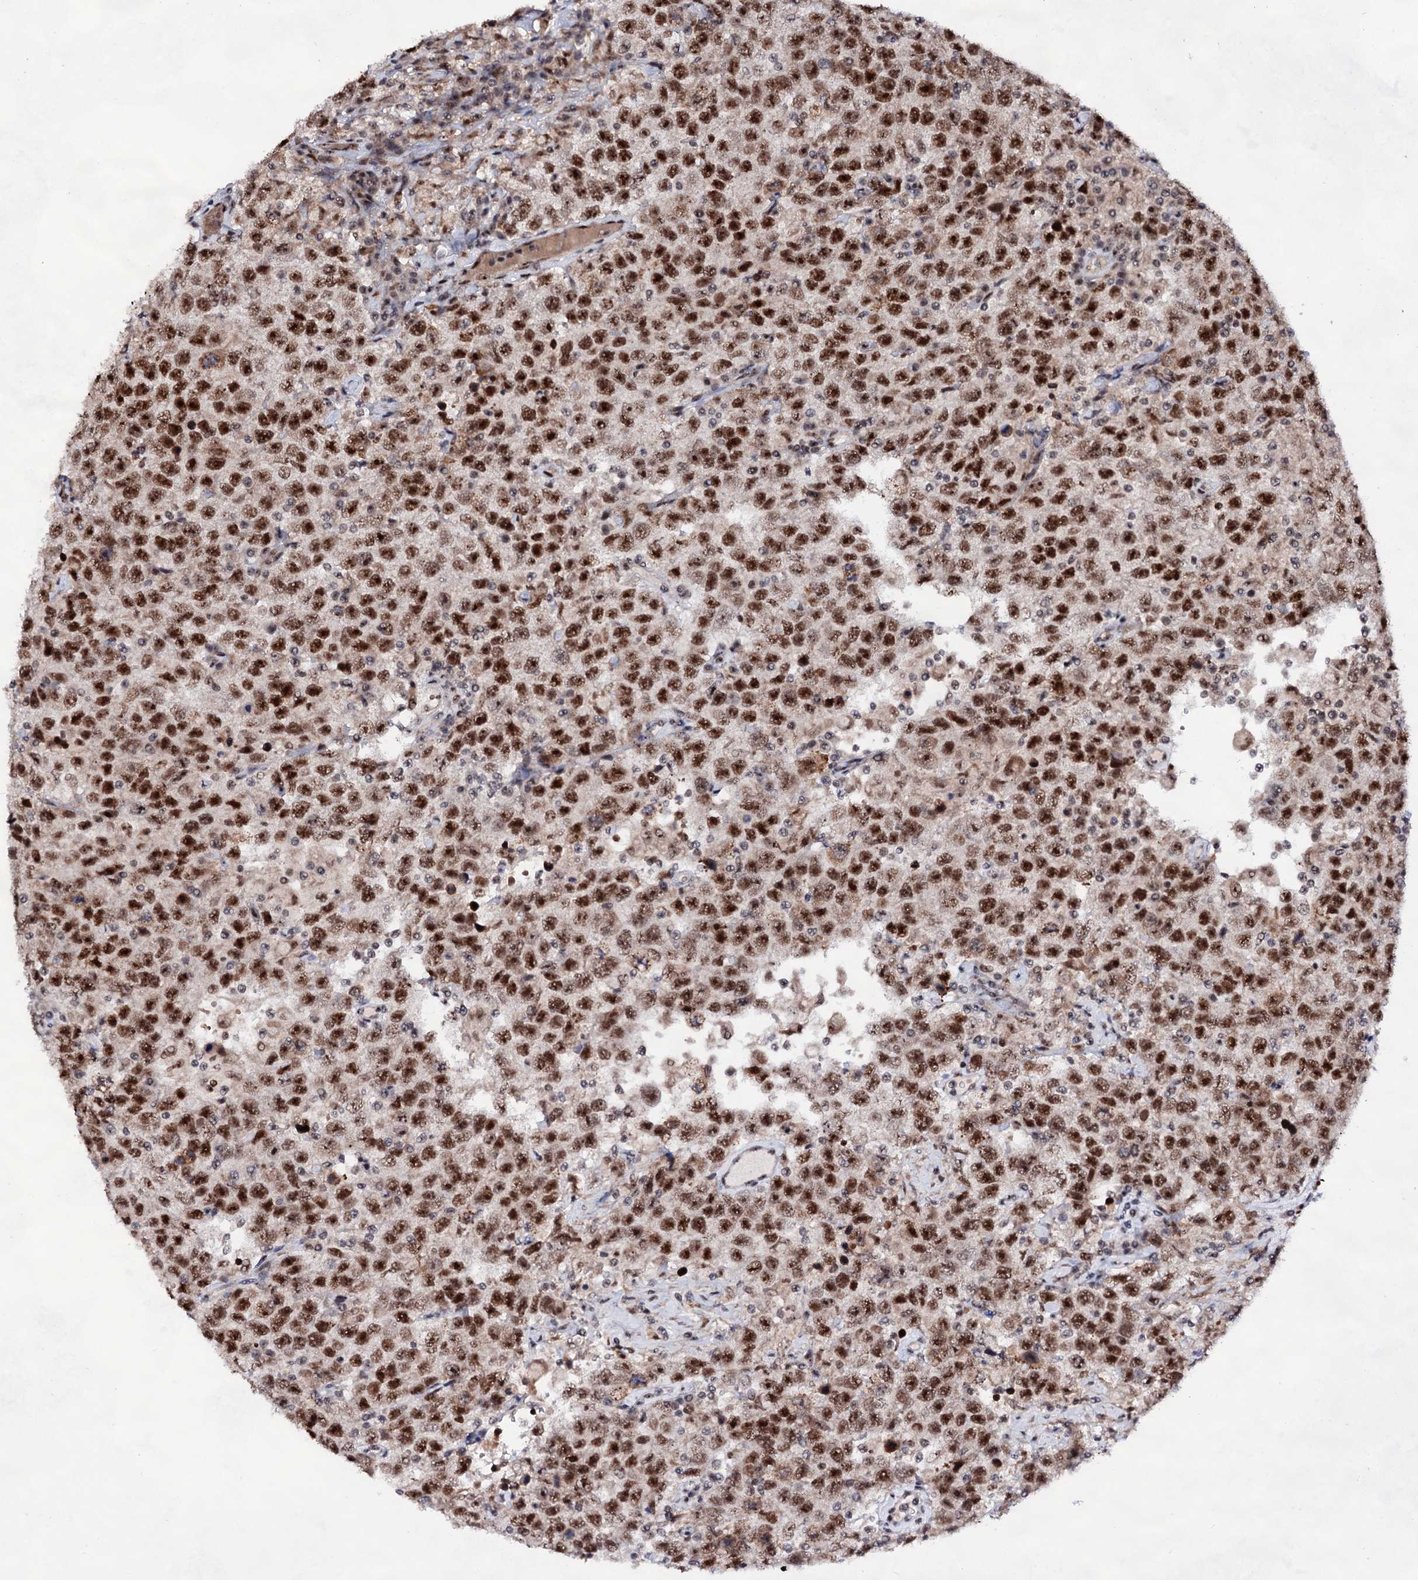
{"staining": {"intensity": "strong", "quantity": ">75%", "location": "nuclear"}, "tissue": "testis cancer", "cell_type": "Tumor cells", "image_type": "cancer", "snomed": [{"axis": "morphology", "description": "Seminoma, NOS"}, {"axis": "topography", "description": "Testis"}], "caption": "Strong nuclear positivity is present in approximately >75% of tumor cells in seminoma (testis). The staining was performed using DAB to visualize the protein expression in brown, while the nuclei were stained in blue with hematoxylin (Magnification: 20x).", "gene": "EXOSC10", "patient": {"sex": "male", "age": 41}}